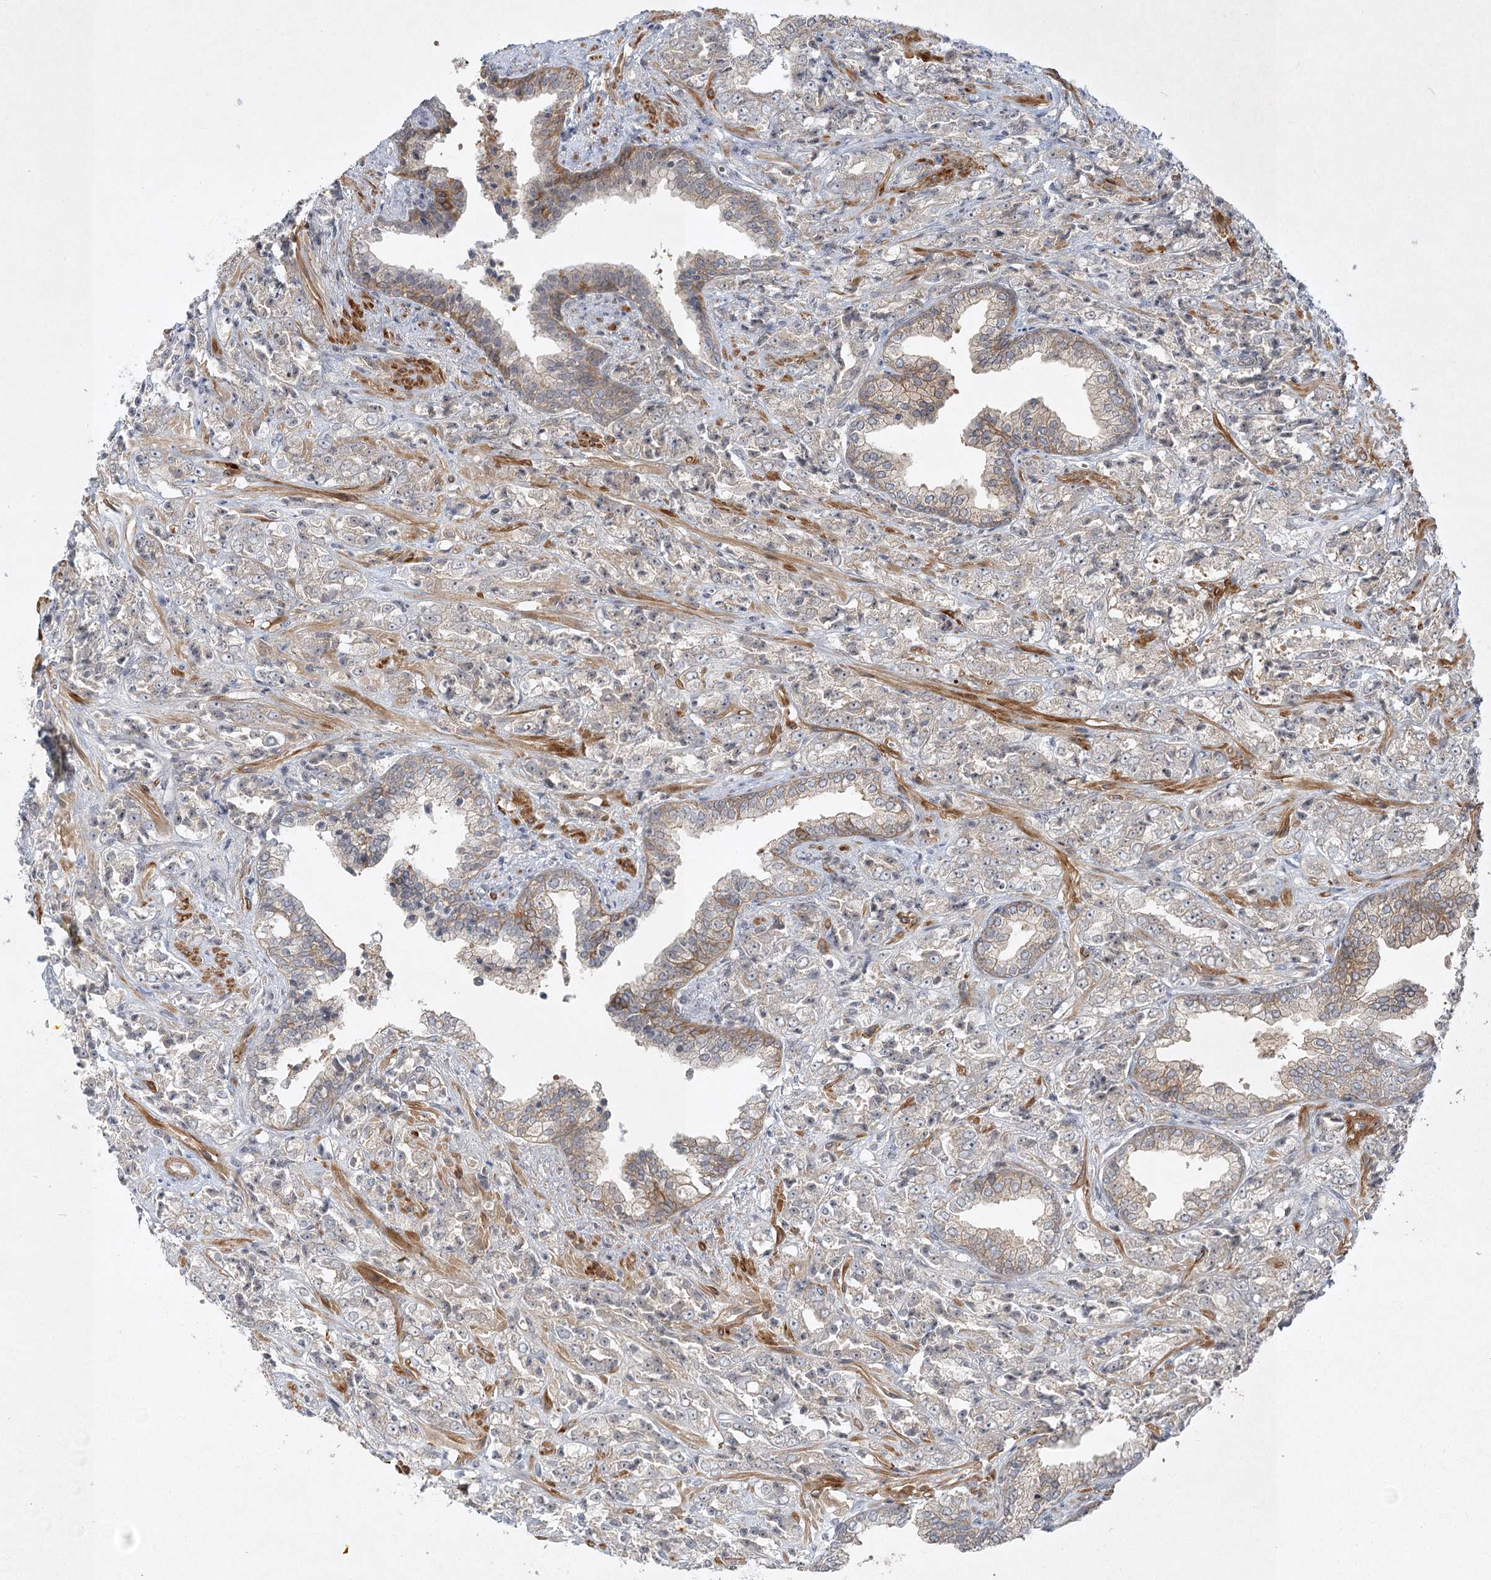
{"staining": {"intensity": "weak", "quantity": "<25%", "location": "cytoplasmic/membranous"}, "tissue": "prostate cancer", "cell_type": "Tumor cells", "image_type": "cancer", "snomed": [{"axis": "morphology", "description": "Adenocarcinoma, High grade"}, {"axis": "topography", "description": "Prostate"}], "caption": "Prostate cancer (high-grade adenocarcinoma) was stained to show a protein in brown. There is no significant expression in tumor cells.", "gene": "SH2D3A", "patient": {"sex": "male", "age": 71}}